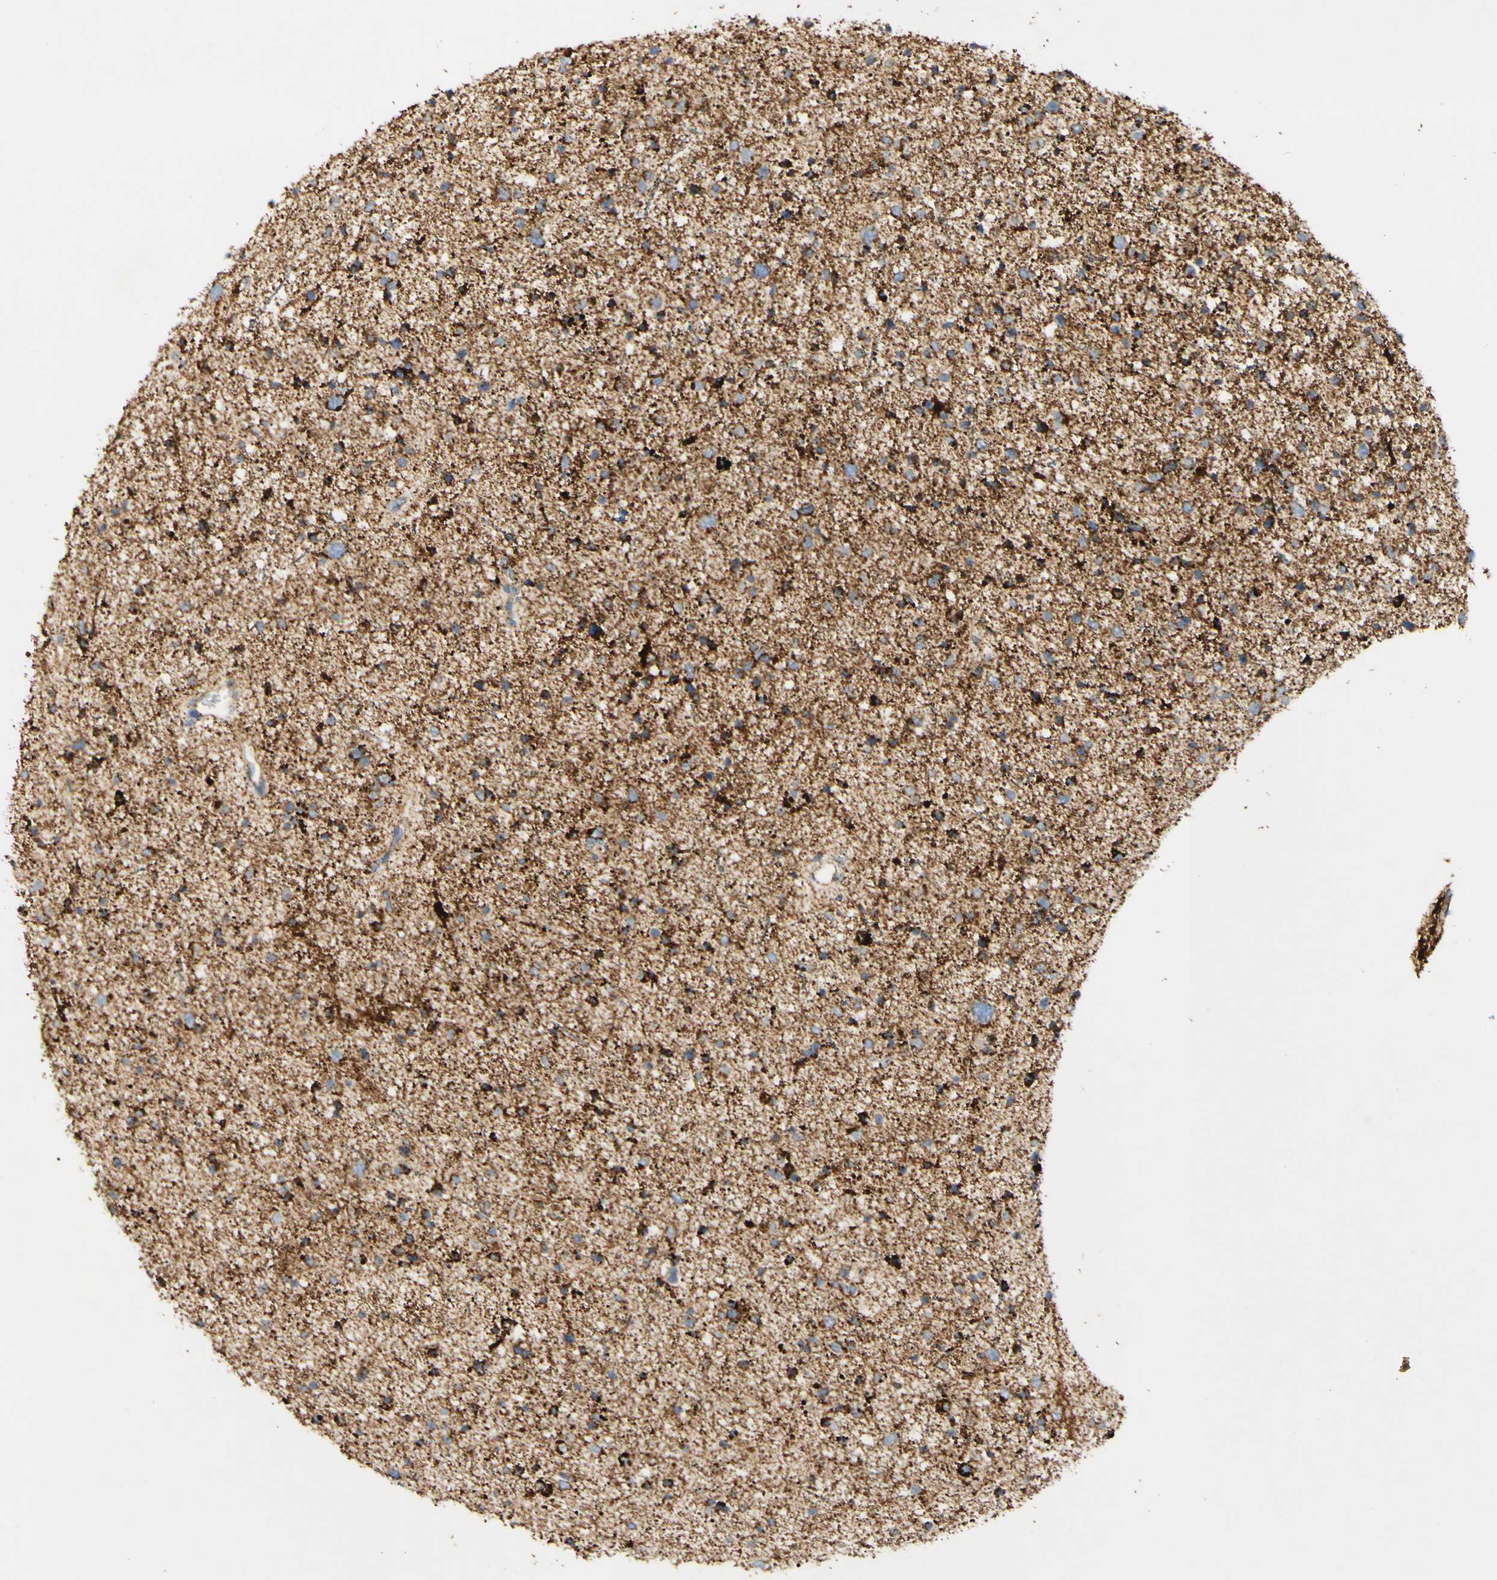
{"staining": {"intensity": "strong", "quantity": "<25%", "location": "cytoplasmic/membranous"}, "tissue": "glioma", "cell_type": "Tumor cells", "image_type": "cancer", "snomed": [{"axis": "morphology", "description": "Glioma, malignant, Low grade"}, {"axis": "topography", "description": "Brain"}], "caption": "Brown immunohistochemical staining in human glioma shows strong cytoplasmic/membranous staining in about <25% of tumor cells.", "gene": "OXCT1", "patient": {"sex": "female", "age": 37}}